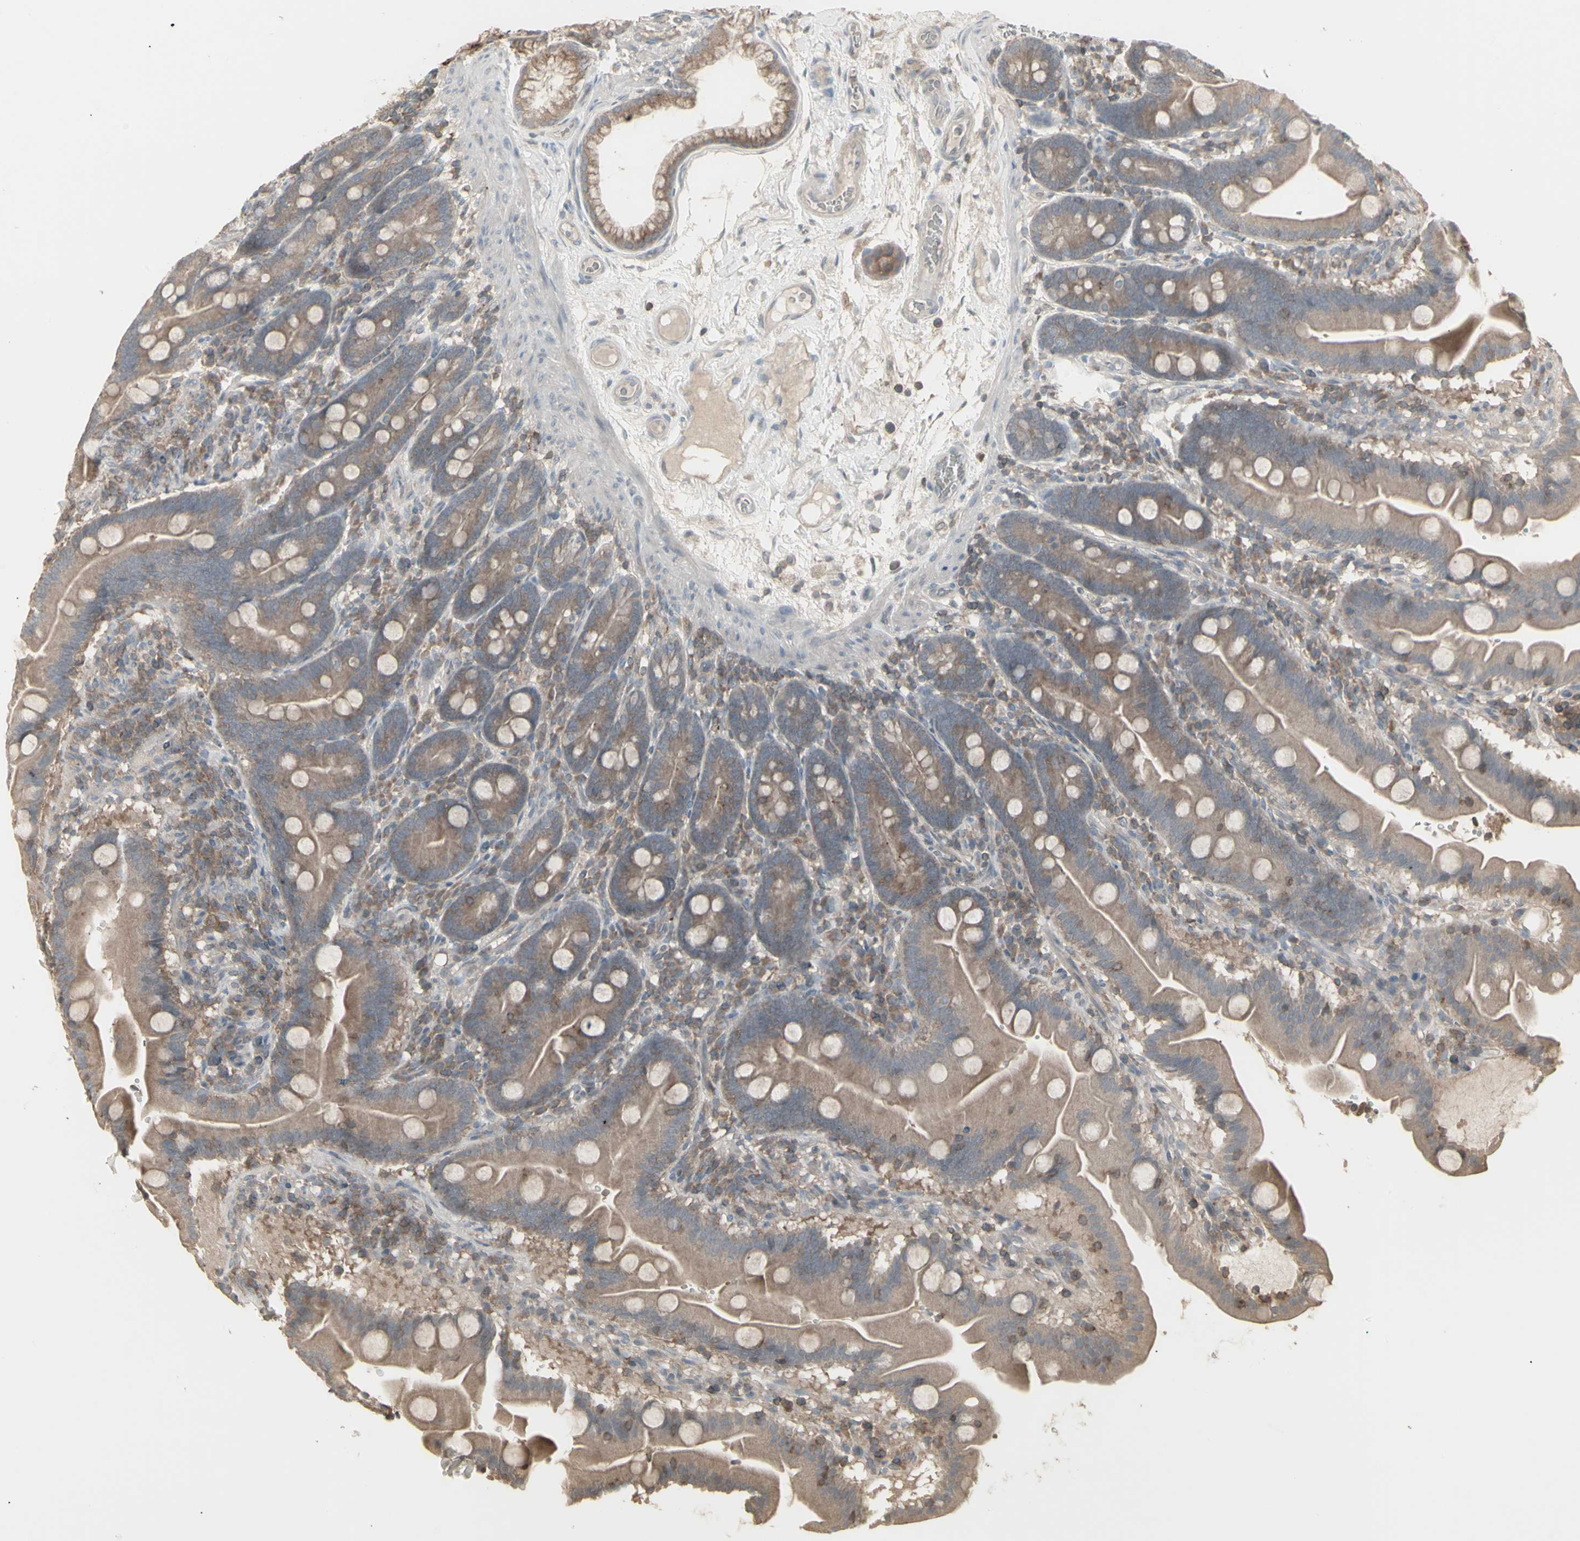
{"staining": {"intensity": "moderate", "quantity": ">75%", "location": "cytoplasmic/membranous"}, "tissue": "duodenum", "cell_type": "Glandular cells", "image_type": "normal", "snomed": [{"axis": "morphology", "description": "Normal tissue, NOS"}, {"axis": "topography", "description": "Duodenum"}], "caption": "Moderate cytoplasmic/membranous staining is appreciated in about >75% of glandular cells in benign duodenum.", "gene": "CSK", "patient": {"sex": "male", "age": 54}}